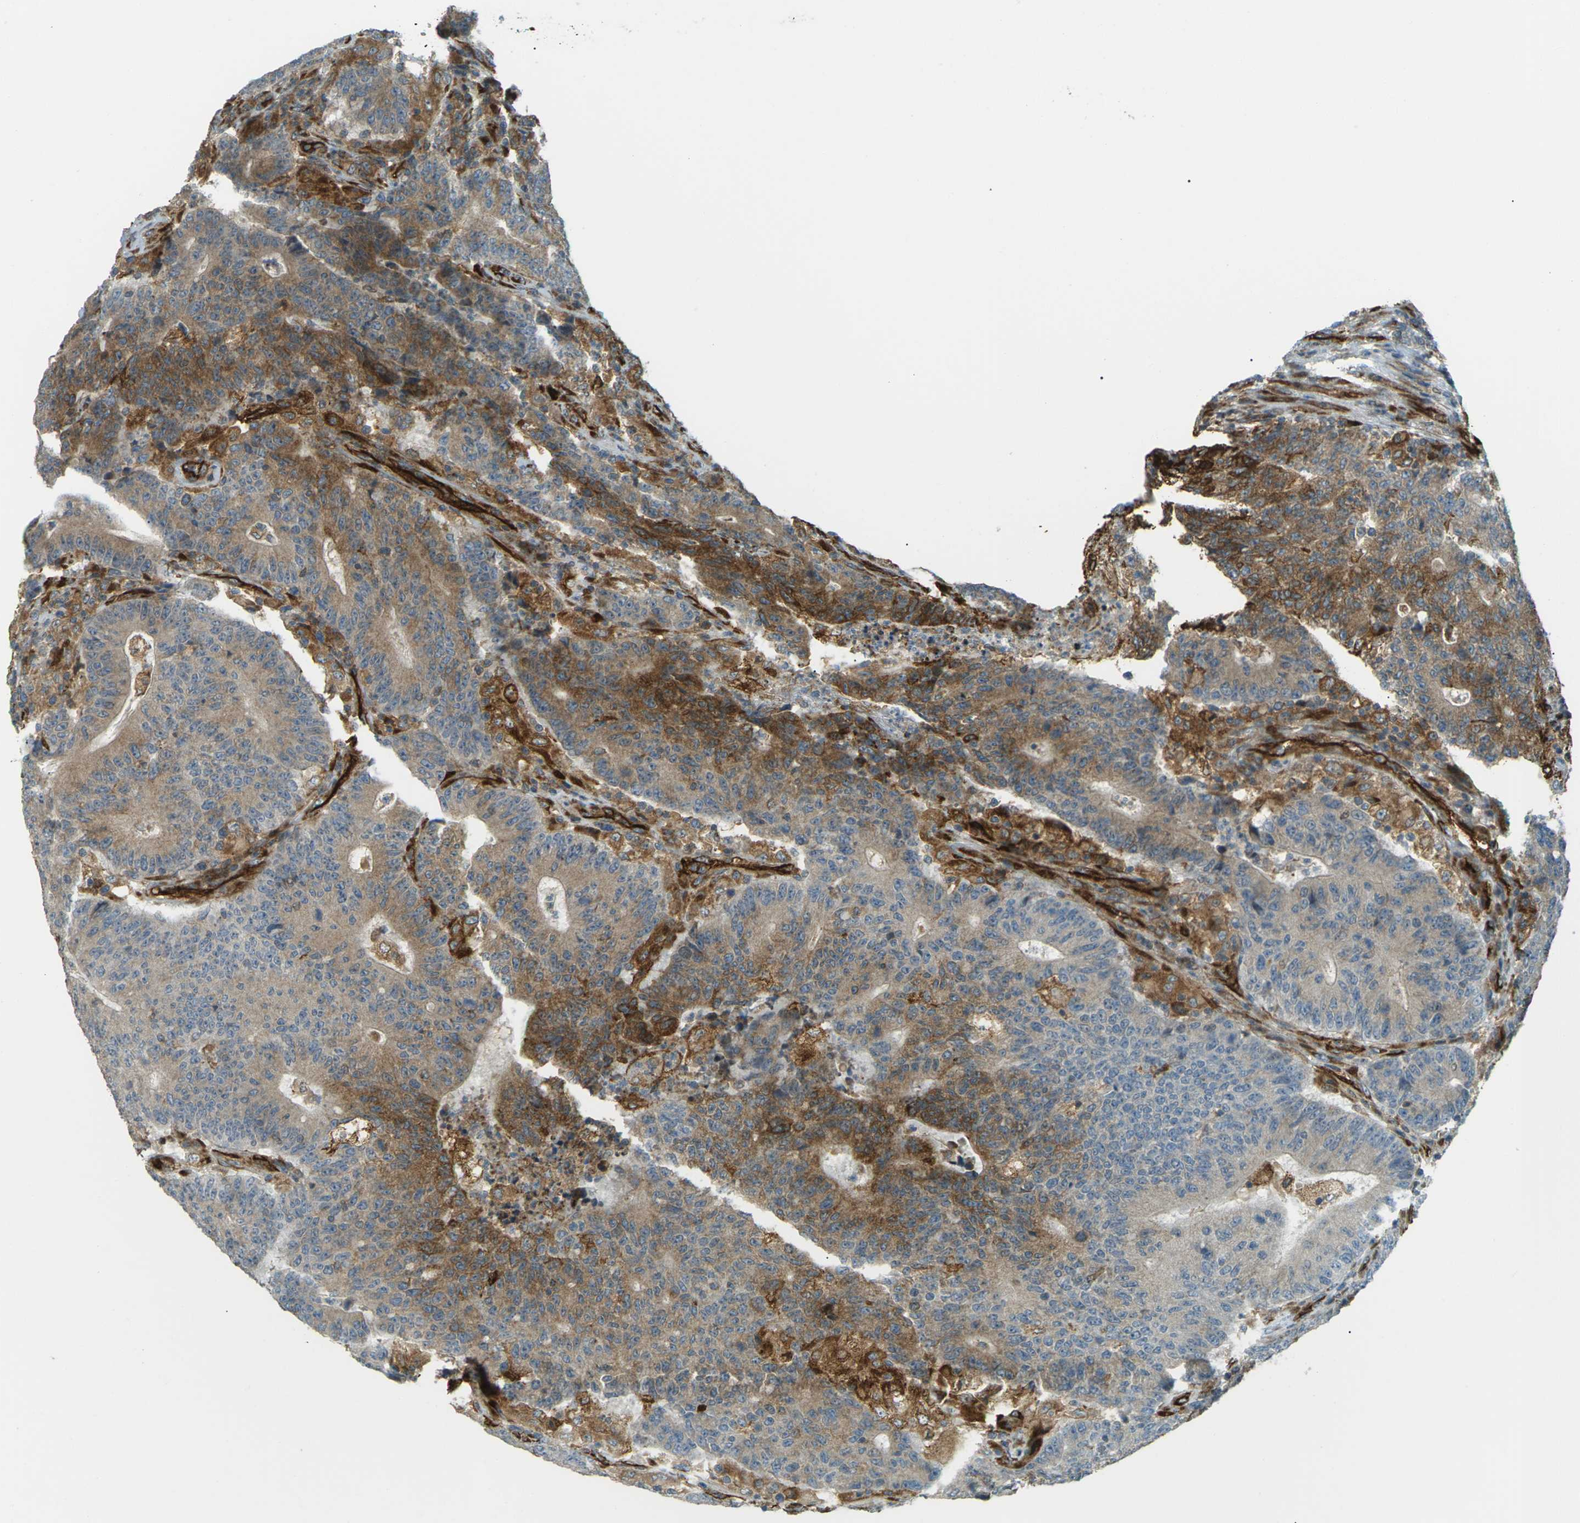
{"staining": {"intensity": "moderate", "quantity": ">75%", "location": "cytoplasmic/membranous"}, "tissue": "colorectal cancer", "cell_type": "Tumor cells", "image_type": "cancer", "snomed": [{"axis": "morphology", "description": "Normal tissue, NOS"}, {"axis": "morphology", "description": "Adenocarcinoma, NOS"}, {"axis": "topography", "description": "Colon"}], "caption": "Colorectal cancer stained for a protein displays moderate cytoplasmic/membranous positivity in tumor cells. Using DAB (3,3'-diaminobenzidine) (brown) and hematoxylin (blue) stains, captured at high magnification using brightfield microscopy.", "gene": "S1PR1", "patient": {"sex": "female", "age": 75}}